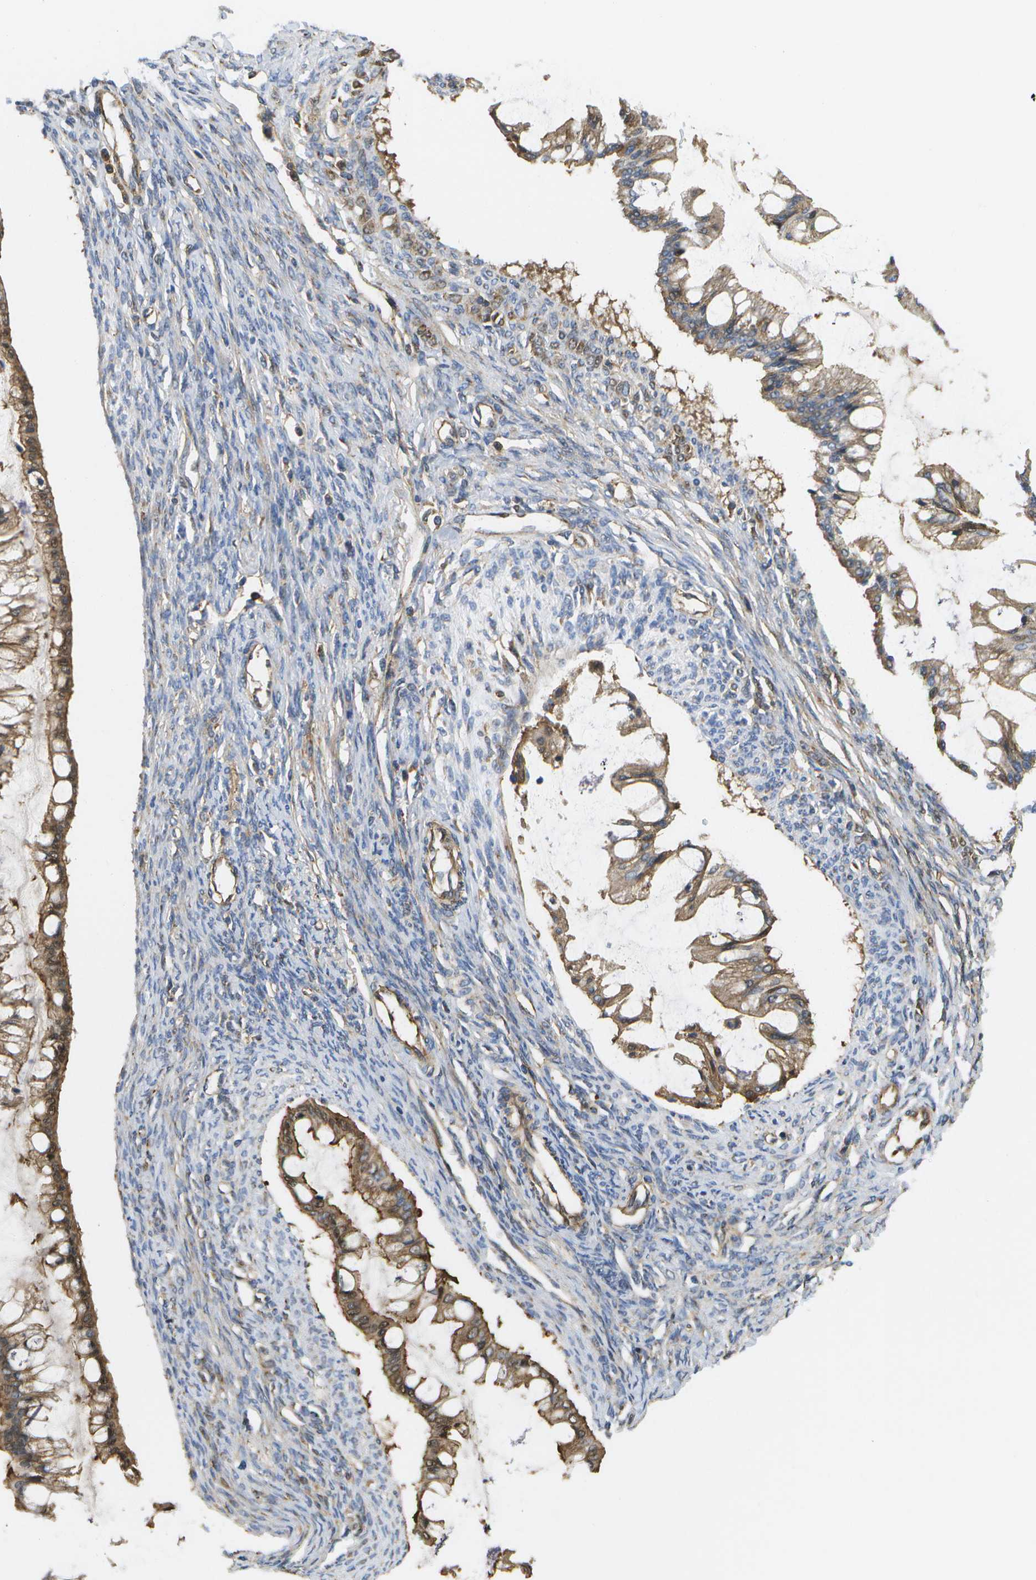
{"staining": {"intensity": "moderate", "quantity": ">75%", "location": "cytoplasmic/membranous"}, "tissue": "ovarian cancer", "cell_type": "Tumor cells", "image_type": "cancer", "snomed": [{"axis": "morphology", "description": "Cystadenocarcinoma, mucinous, NOS"}, {"axis": "topography", "description": "Ovary"}], "caption": "An immunohistochemistry (IHC) image of neoplastic tissue is shown. Protein staining in brown shows moderate cytoplasmic/membranous positivity in ovarian cancer within tumor cells. The protein is stained brown, and the nuclei are stained in blue (DAB (3,3'-diaminobenzidine) IHC with brightfield microscopy, high magnification).", "gene": "BST2", "patient": {"sex": "female", "age": 73}}